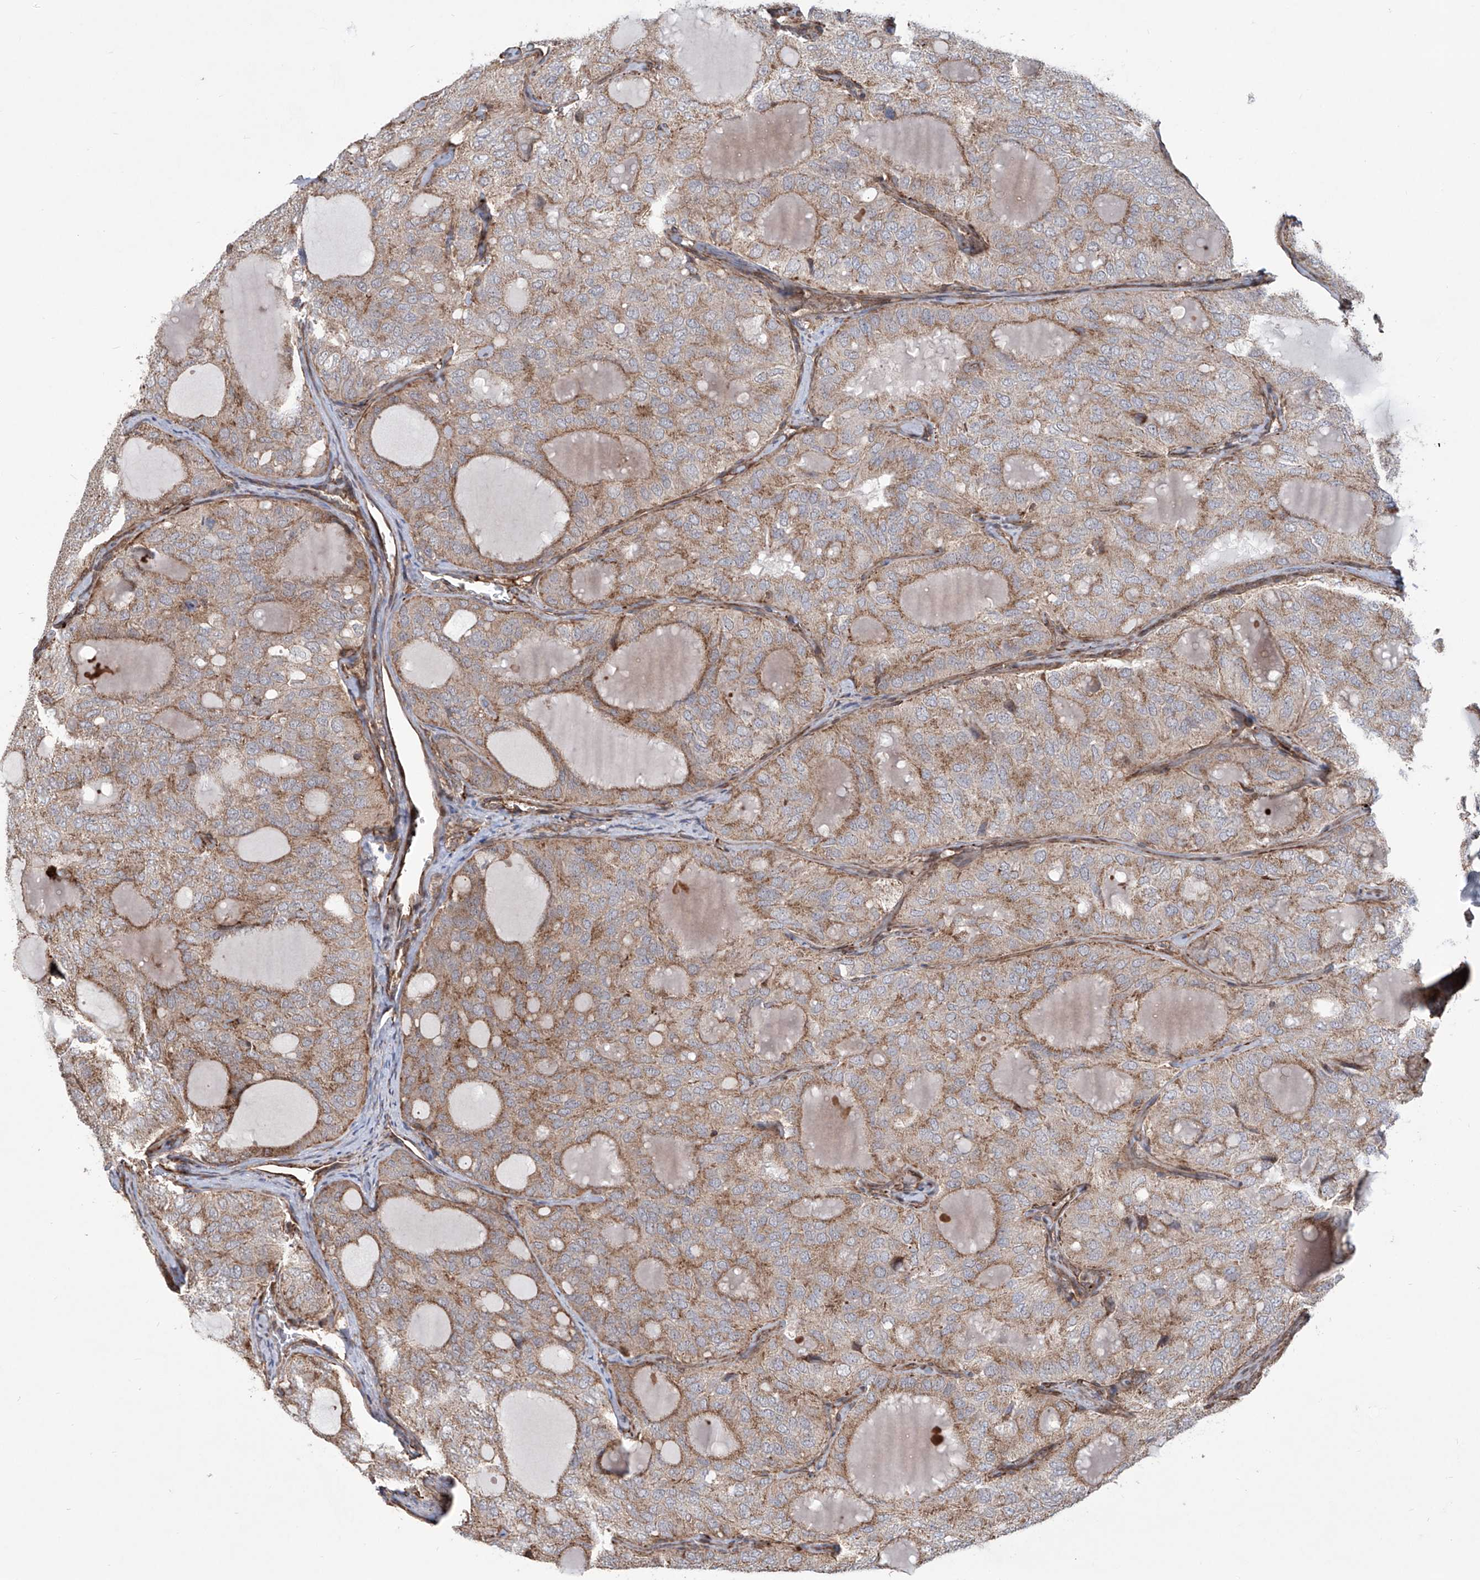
{"staining": {"intensity": "moderate", "quantity": ">75%", "location": "cytoplasmic/membranous"}, "tissue": "thyroid cancer", "cell_type": "Tumor cells", "image_type": "cancer", "snomed": [{"axis": "morphology", "description": "Follicular adenoma carcinoma, NOS"}, {"axis": "topography", "description": "Thyroid gland"}], "caption": "A photomicrograph showing moderate cytoplasmic/membranous positivity in approximately >75% of tumor cells in thyroid cancer, as visualized by brown immunohistochemical staining.", "gene": "APAF1", "patient": {"sex": "male", "age": 75}}